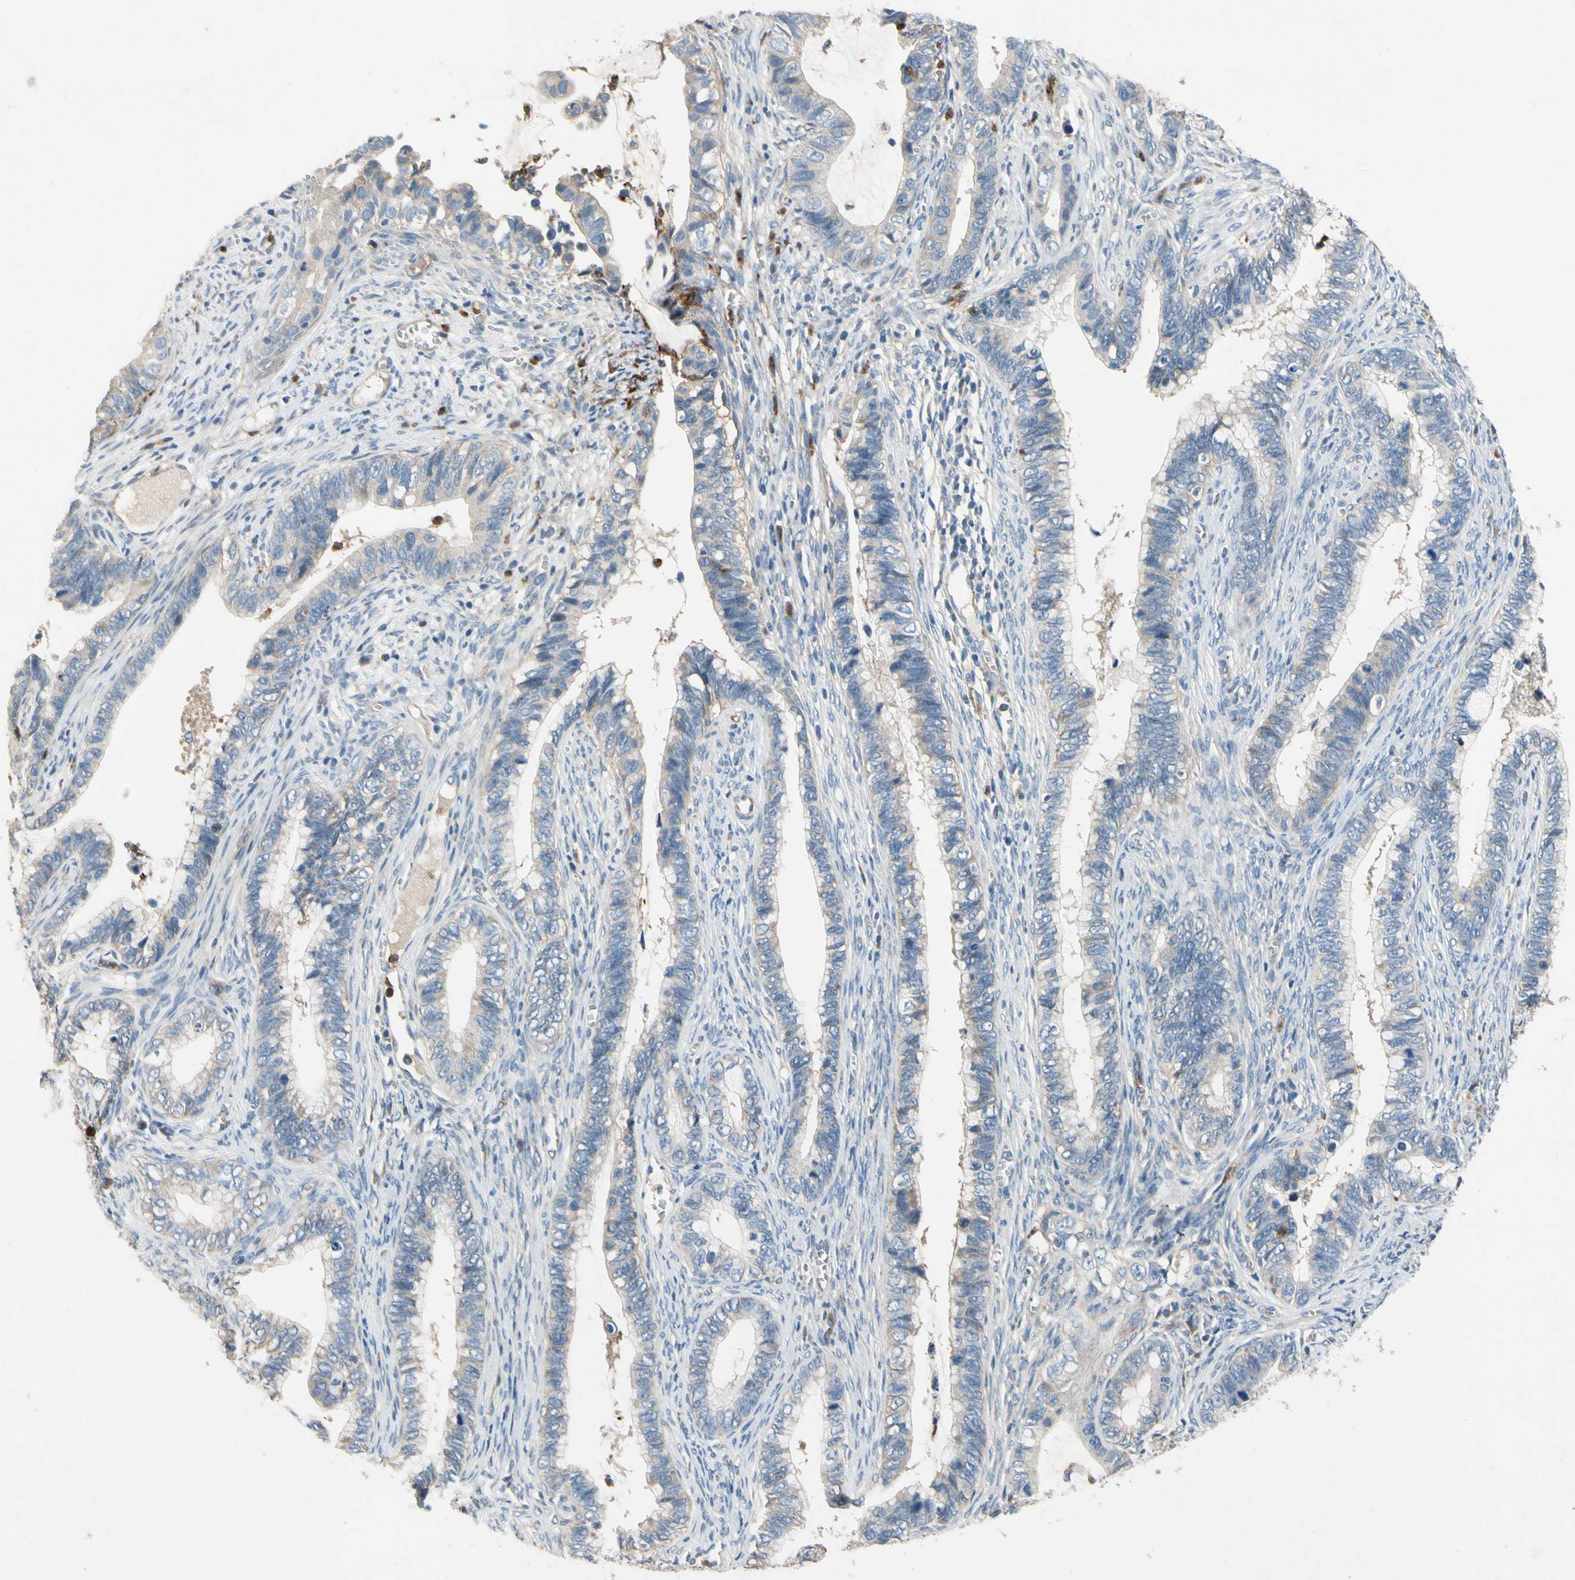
{"staining": {"intensity": "negative", "quantity": "none", "location": "none"}, "tissue": "cervical cancer", "cell_type": "Tumor cells", "image_type": "cancer", "snomed": [{"axis": "morphology", "description": "Adenocarcinoma, NOS"}, {"axis": "topography", "description": "Cervix"}], "caption": "The image reveals no significant staining in tumor cells of cervical cancer (adenocarcinoma).", "gene": "SIGLEC5", "patient": {"sex": "female", "age": 44}}